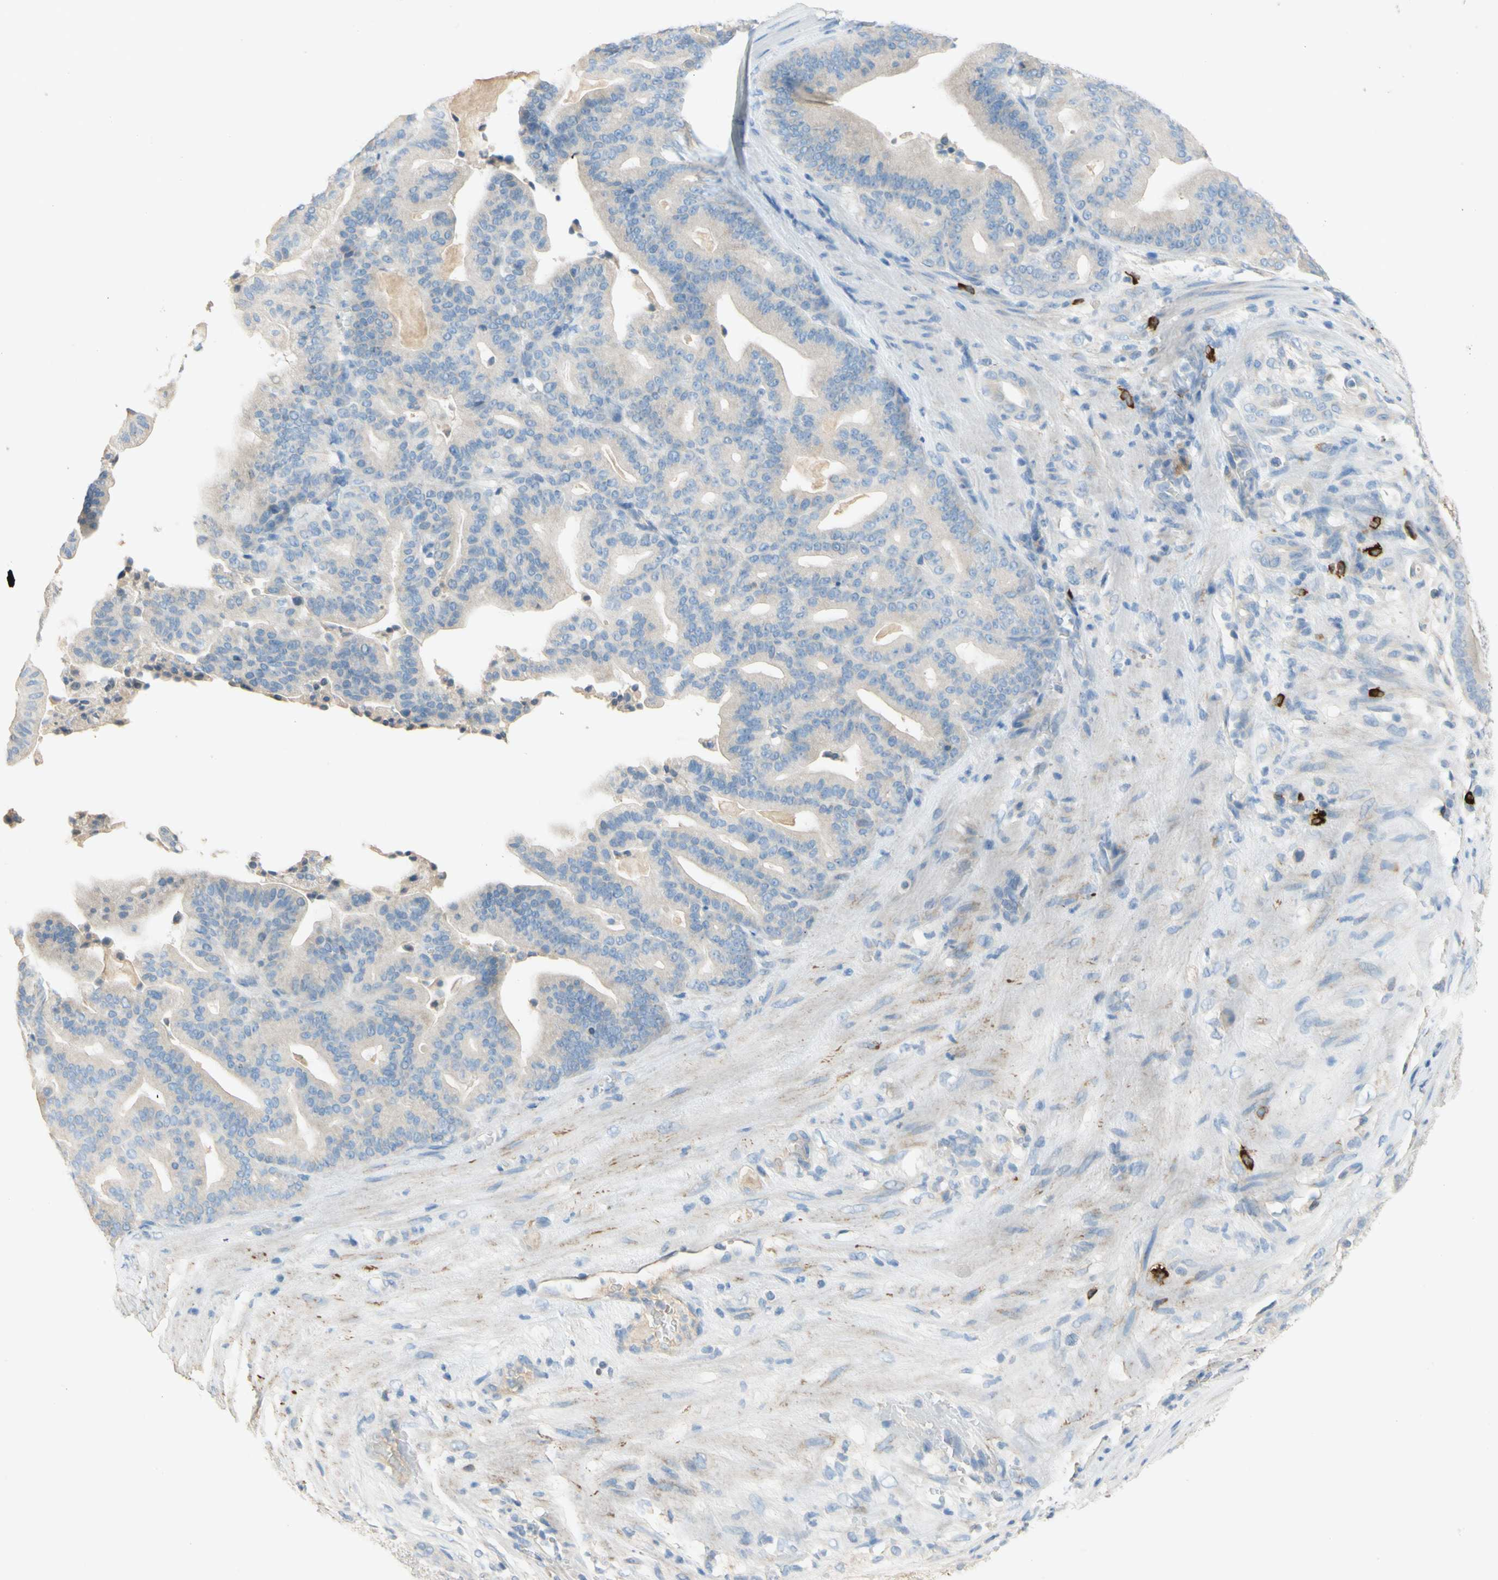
{"staining": {"intensity": "weak", "quantity": ">75%", "location": "cytoplasmic/membranous"}, "tissue": "pancreatic cancer", "cell_type": "Tumor cells", "image_type": "cancer", "snomed": [{"axis": "morphology", "description": "Adenocarcinoma, NOS"}, {"axis": "topography", "description": "Pancreas"}], "caption": "Immunohistochemical staining of human pancreatic cancer demonstrates low levels of weak cytoplasmic/membranous staining in approximately >75% of tumor cells. Nuclei are stained in blue.", "gene": "PACSIN1", "patient": {"sex": "male", "age": 63}}